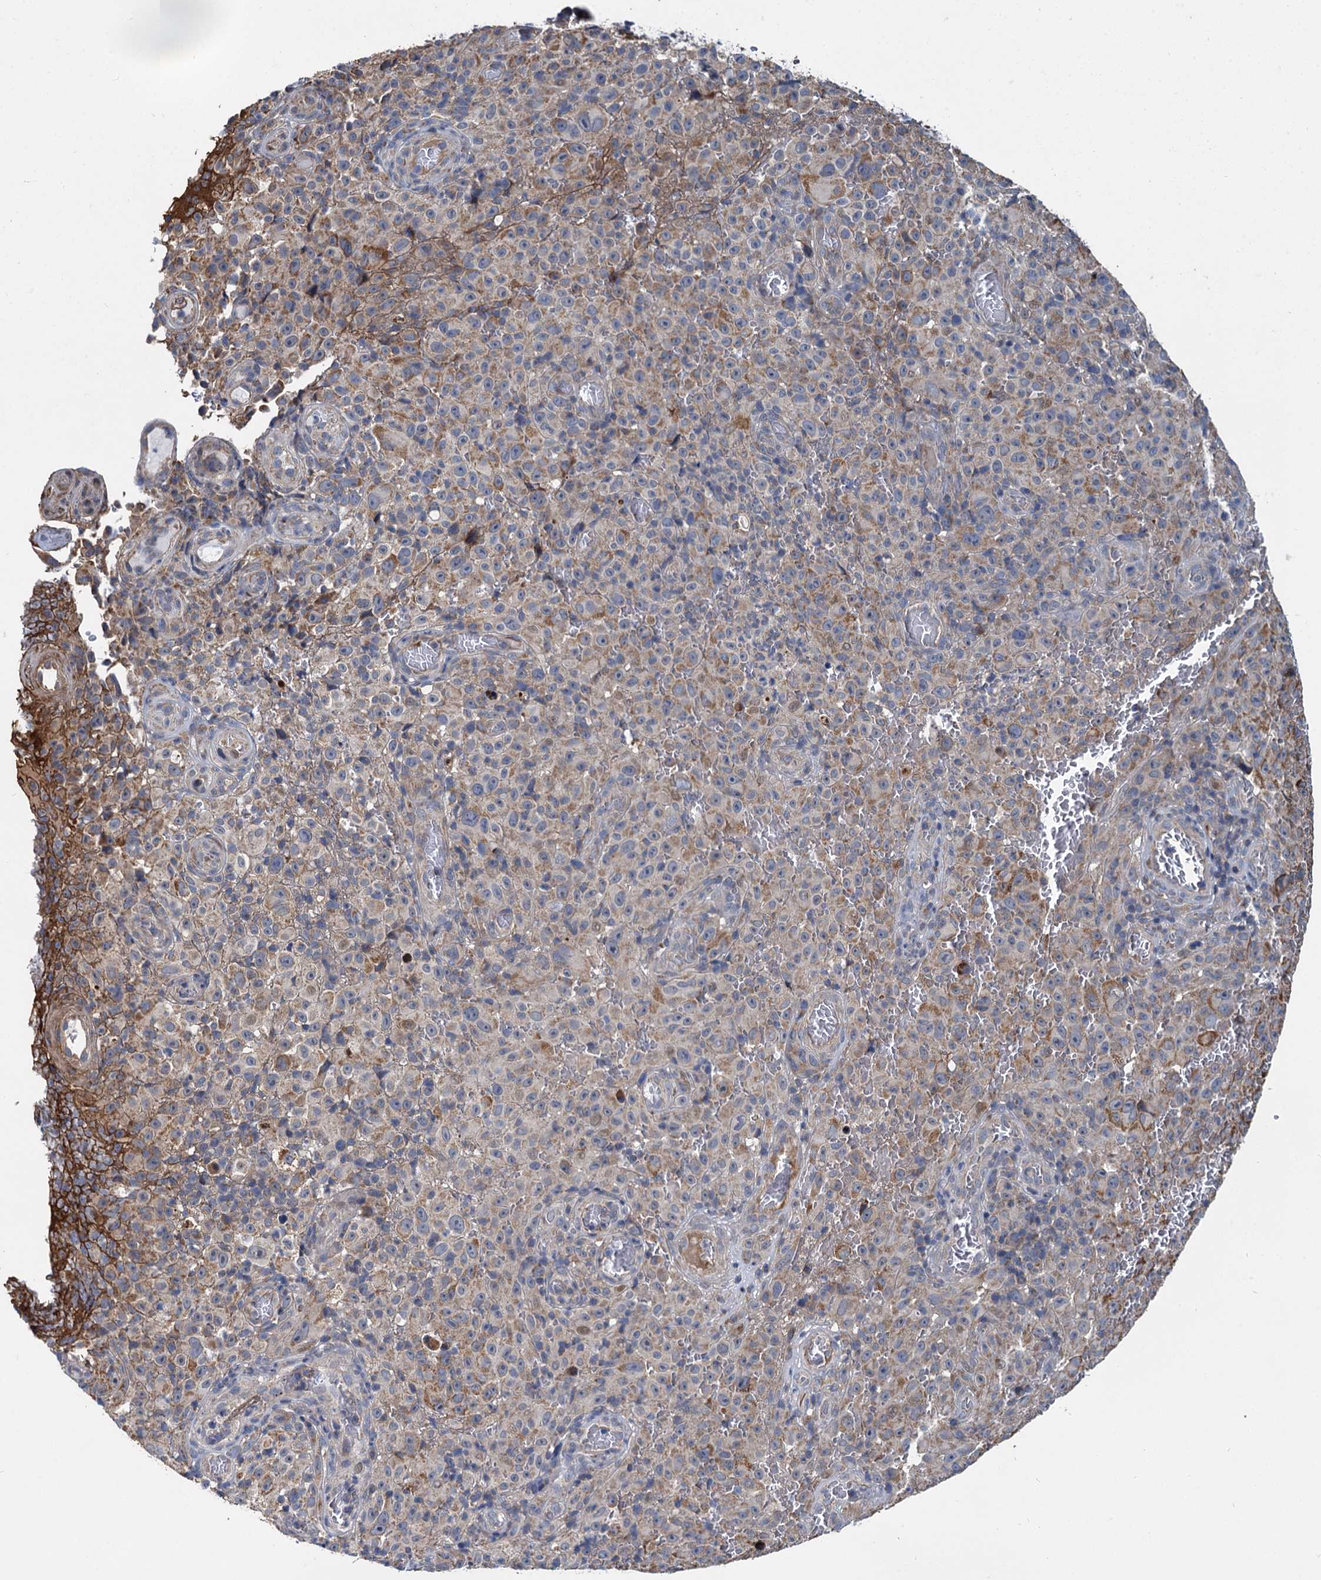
{"staining": {"intensity": "moderate", "quantity": "25%-75%", "location": "cytoplasmic/membranous"}, "tissue": "melanoma", "cell_type": "Tumor cells", "image_type": "cancer", "snomed": [{"axis": "morphology", "description": "Malignant melanoma, NOS"}, {"axis": "topography", "description": "Skin"}], "caption": "IHC (DAB) staining of melanoma shows moderate cytoplasmic/membranous protein positivity in approximately 25%-75% of tumor cells.", "gene": "SPRYD3", "patient": {"sex": "female", "age": 82}}